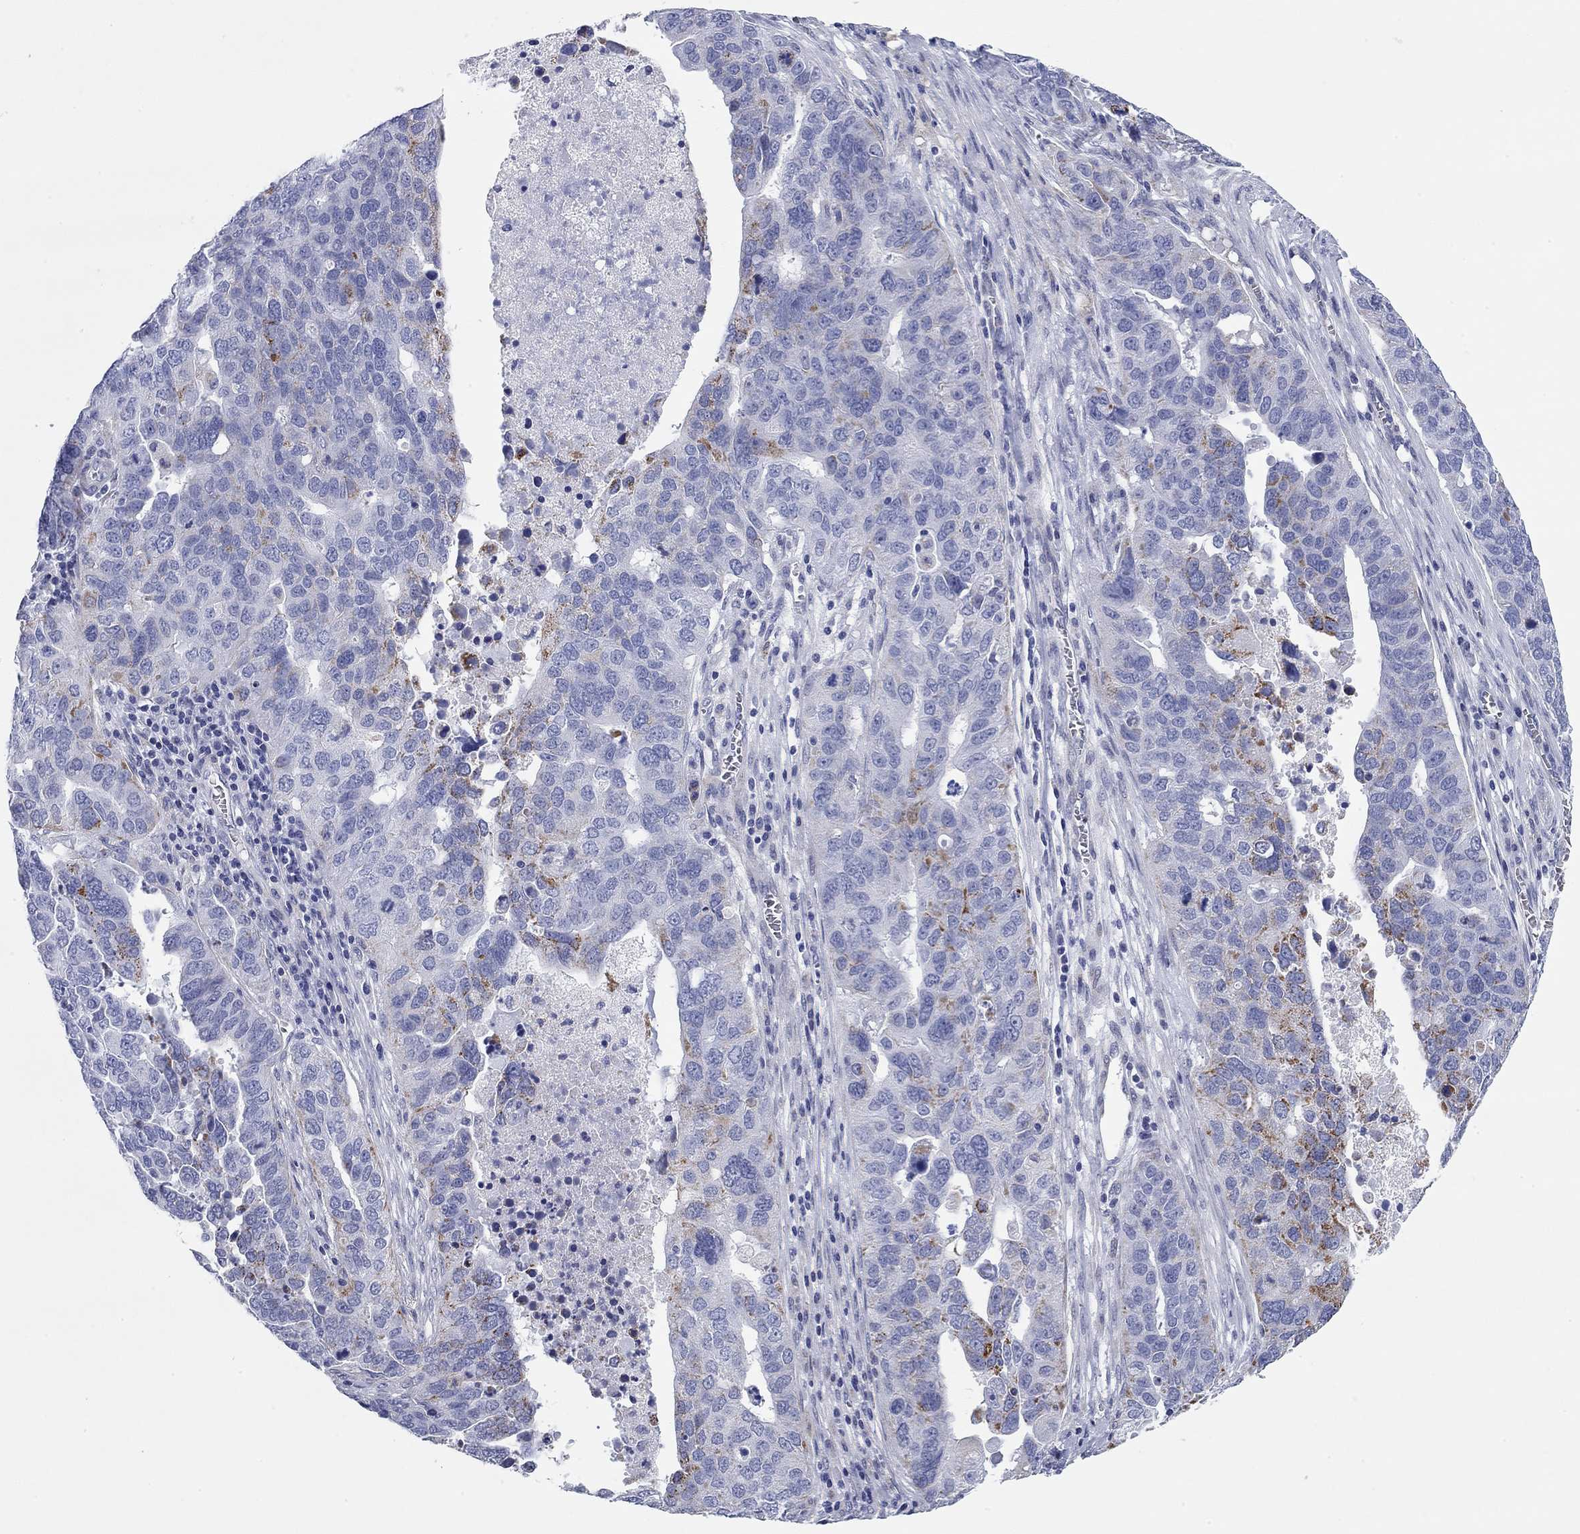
{"staining": {"intensity": "moderate", "quantity": "<25%", "location": "cytoplasmic/membranous"}, "tissue": "ovarian cancer", "cell_type": "Tumor cells", "image_type": "cancer", "snomed": [{"axis": "morphology", "description": "Carcinoma, endometroid"}, {"axis": "topography", "description": "Soft tissue"}, {"axis": "topography", "description": "Ovary"}], "caption": "Endometroid carcinoma (ovarian) stained for a protein exhibits moderate cytoplasmic/membranous positivity in tumor cells.", "gene": "CHI3L2", "patient": {"sex": "female", "age": 52}}